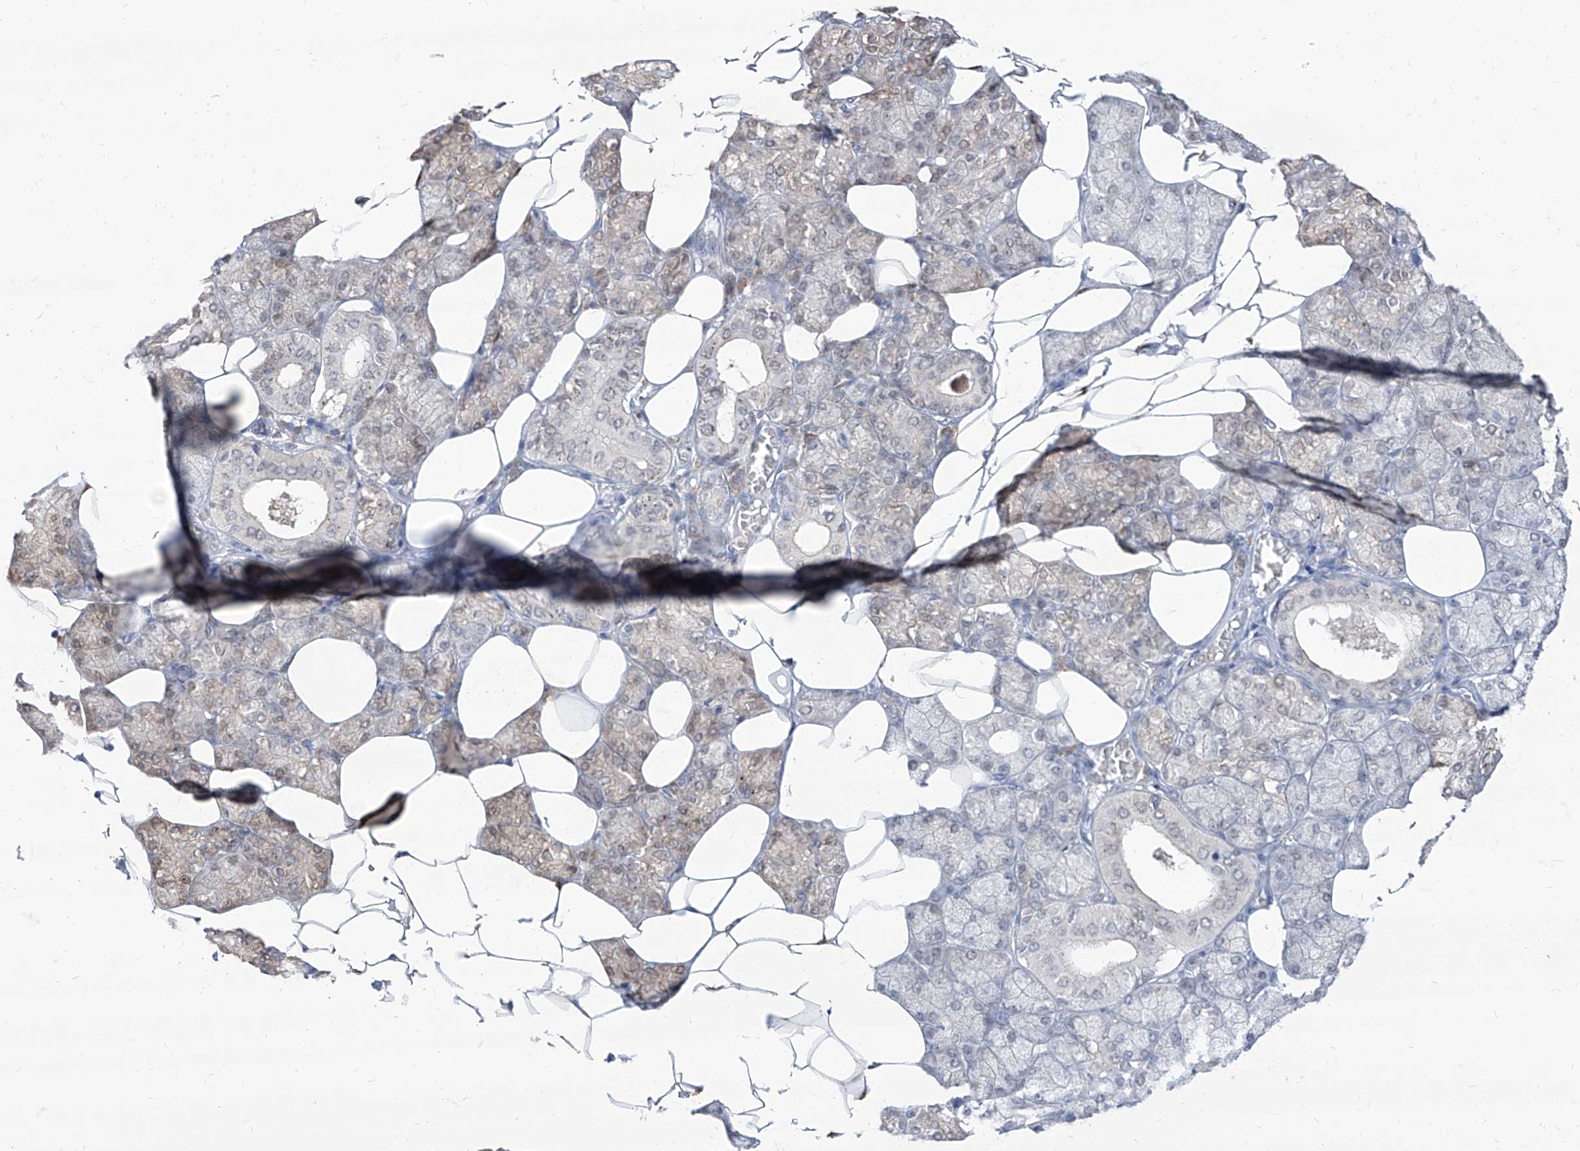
{"staining": {"intensity": "weak", "quantity": "<25%", "location": "nuclear"}, "tissue": "salivary gland", "cell_type": "Glandular cells", "image_type": "normal", "snomed": [{"axis": "morphology", "description": "Normal tissue, NOS"}, {"axis": "topography", "description": "Salivary gland"}], "caption": "Immunohistochemistry (IHC) image of benign salivary gland stained for a protein (brown), which reveals no expression in glandular cells. The staining is performed using DAB (3,3'-diaminobenzidine) brown chromogen with nuclei counter-stained in using hematoxylin.", "gene": "BROX", "patient": {"sex": "male", "age": 62}}